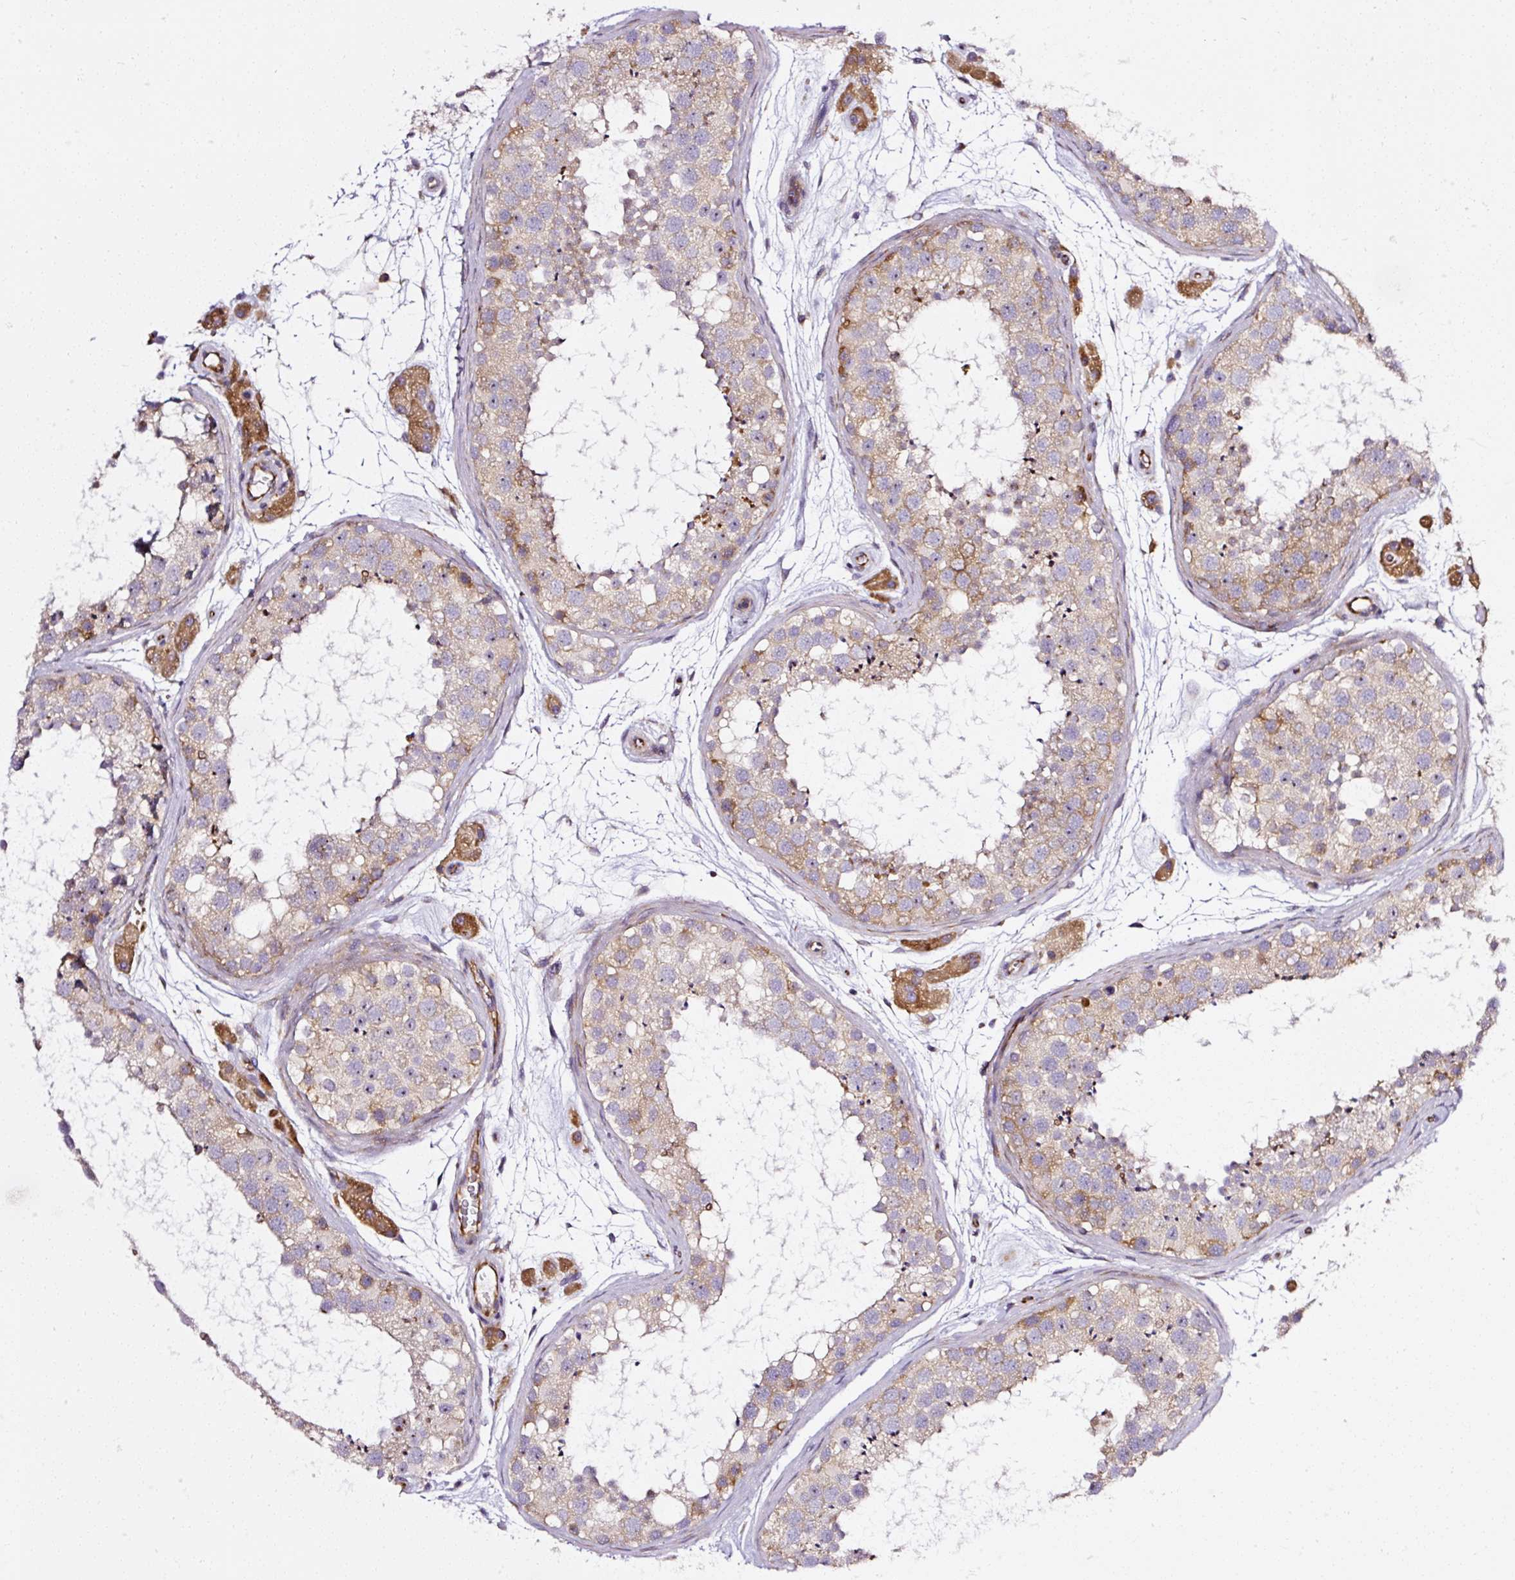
{"staining": {"intensity": "weak", "quantity": "25%-75%", "location": "cytoplasmic/membranous"}, "tissue": "testis", "cell_type": "Cells in seminiferous ducts", "image_type": "normal", "snomed": [{"axis": "morphology", "description": "Normal tissue, NOS"}, {"axis": "topography", "description": "Testis"}], "caption": "About 25%-75% of cells in seminiferous ducts in benign human testis reveal weak cytoplasmic/membranous protein expression as visualized by brown immunohistochemical staining.", "gene": "RPL10A", "patient": {"sex": "male", "age": 41}}